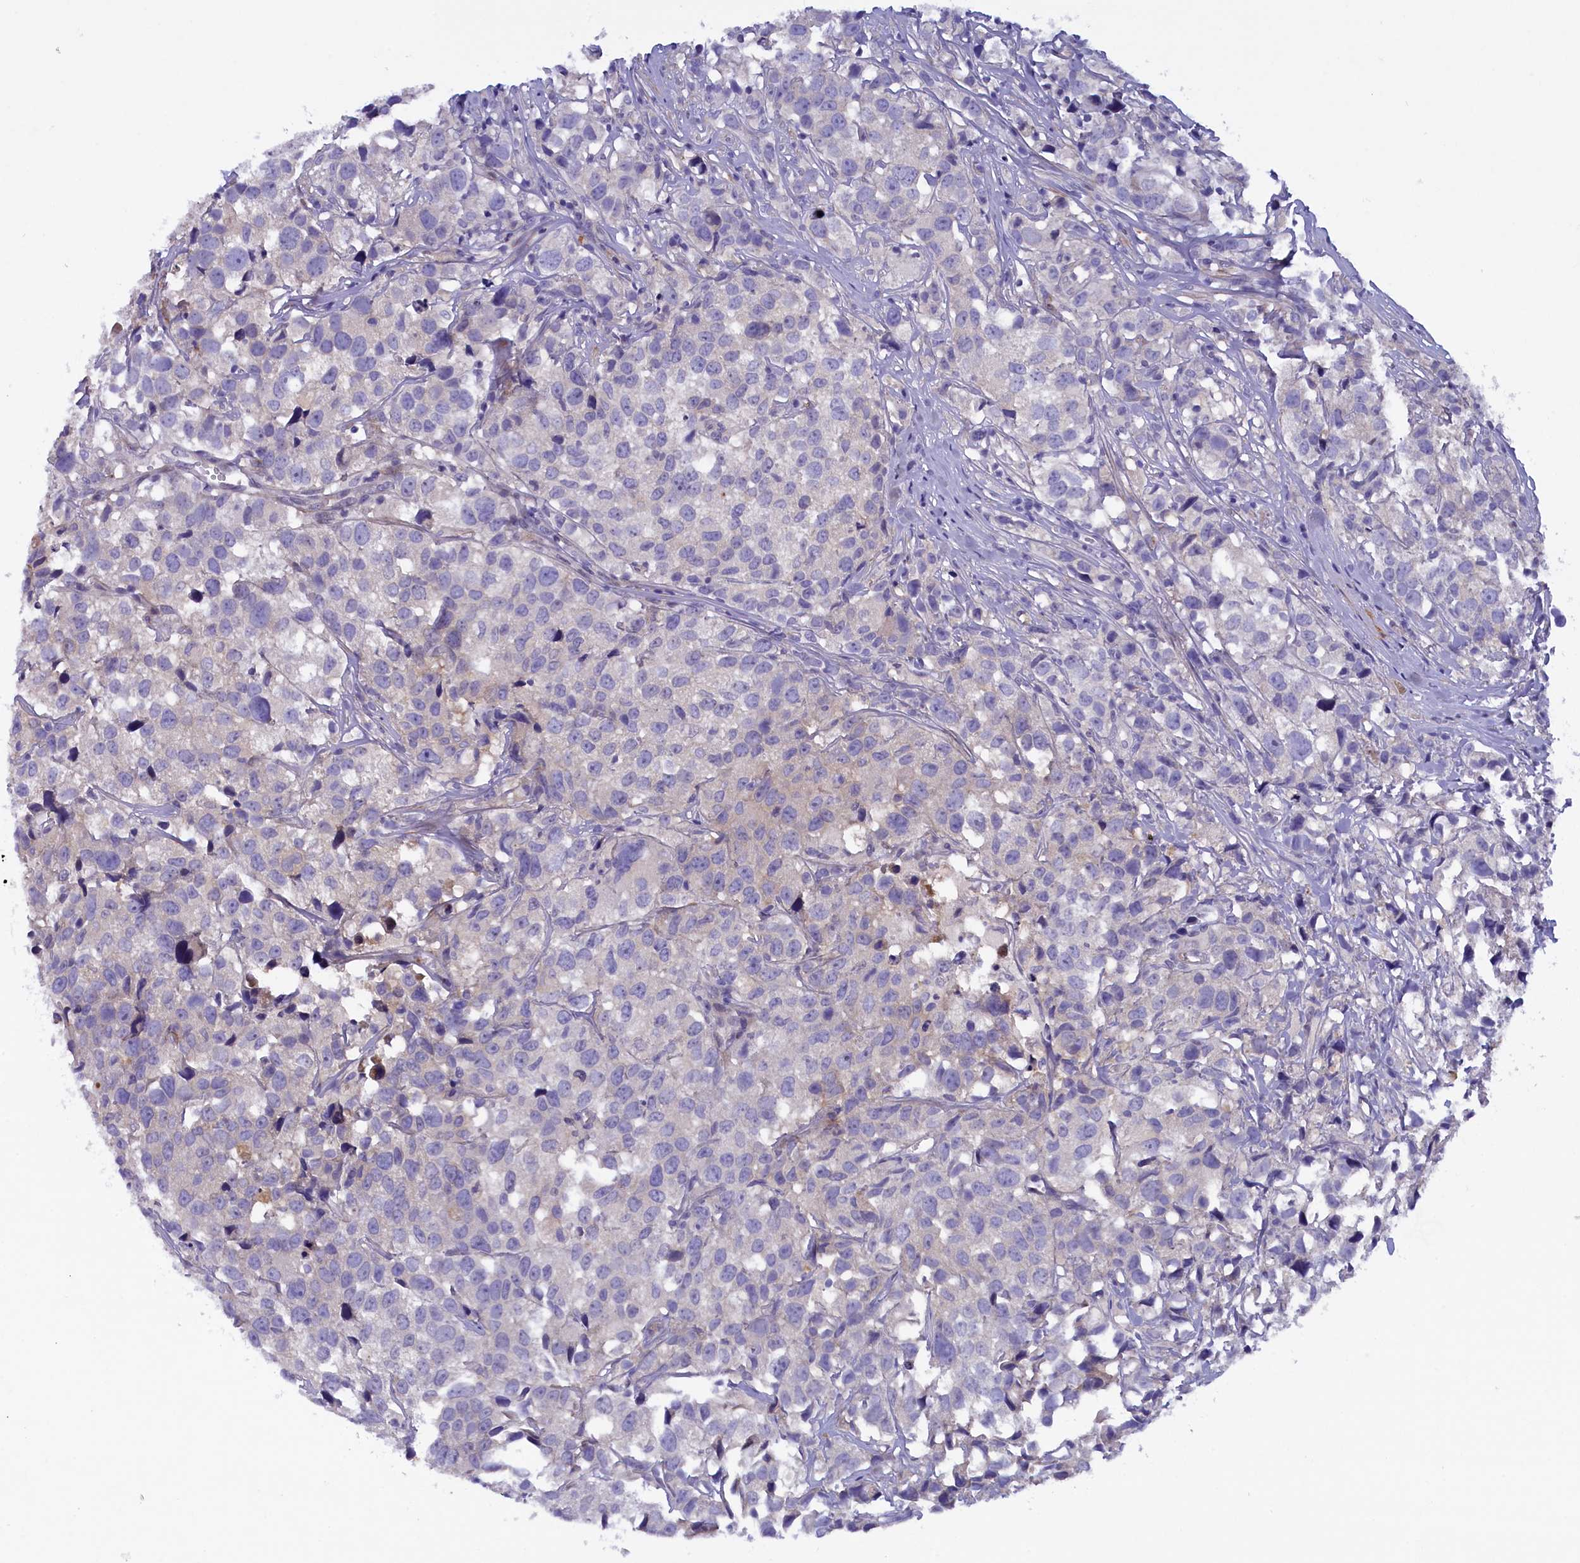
{"staining": {"intensity": "negative", "quantity": "none", "location": "none"}, "tissue": "urothelial cancer", "cell_type": "Tumor cells", "image_type": "cancer", "snomed": [{"axis": "morphology", "description": "Urothelial carcinoma, High grade"}, {"axis": "topography", "description": "Urinary bladder"}], "caption": "Immunohistochemistry (IHC) micrograph of urothelial cancer stained for a protein (brown), which shows no expression in tumor cells.", "gene": "RTTN", "patient": {"sex": "female", "age": 75}}